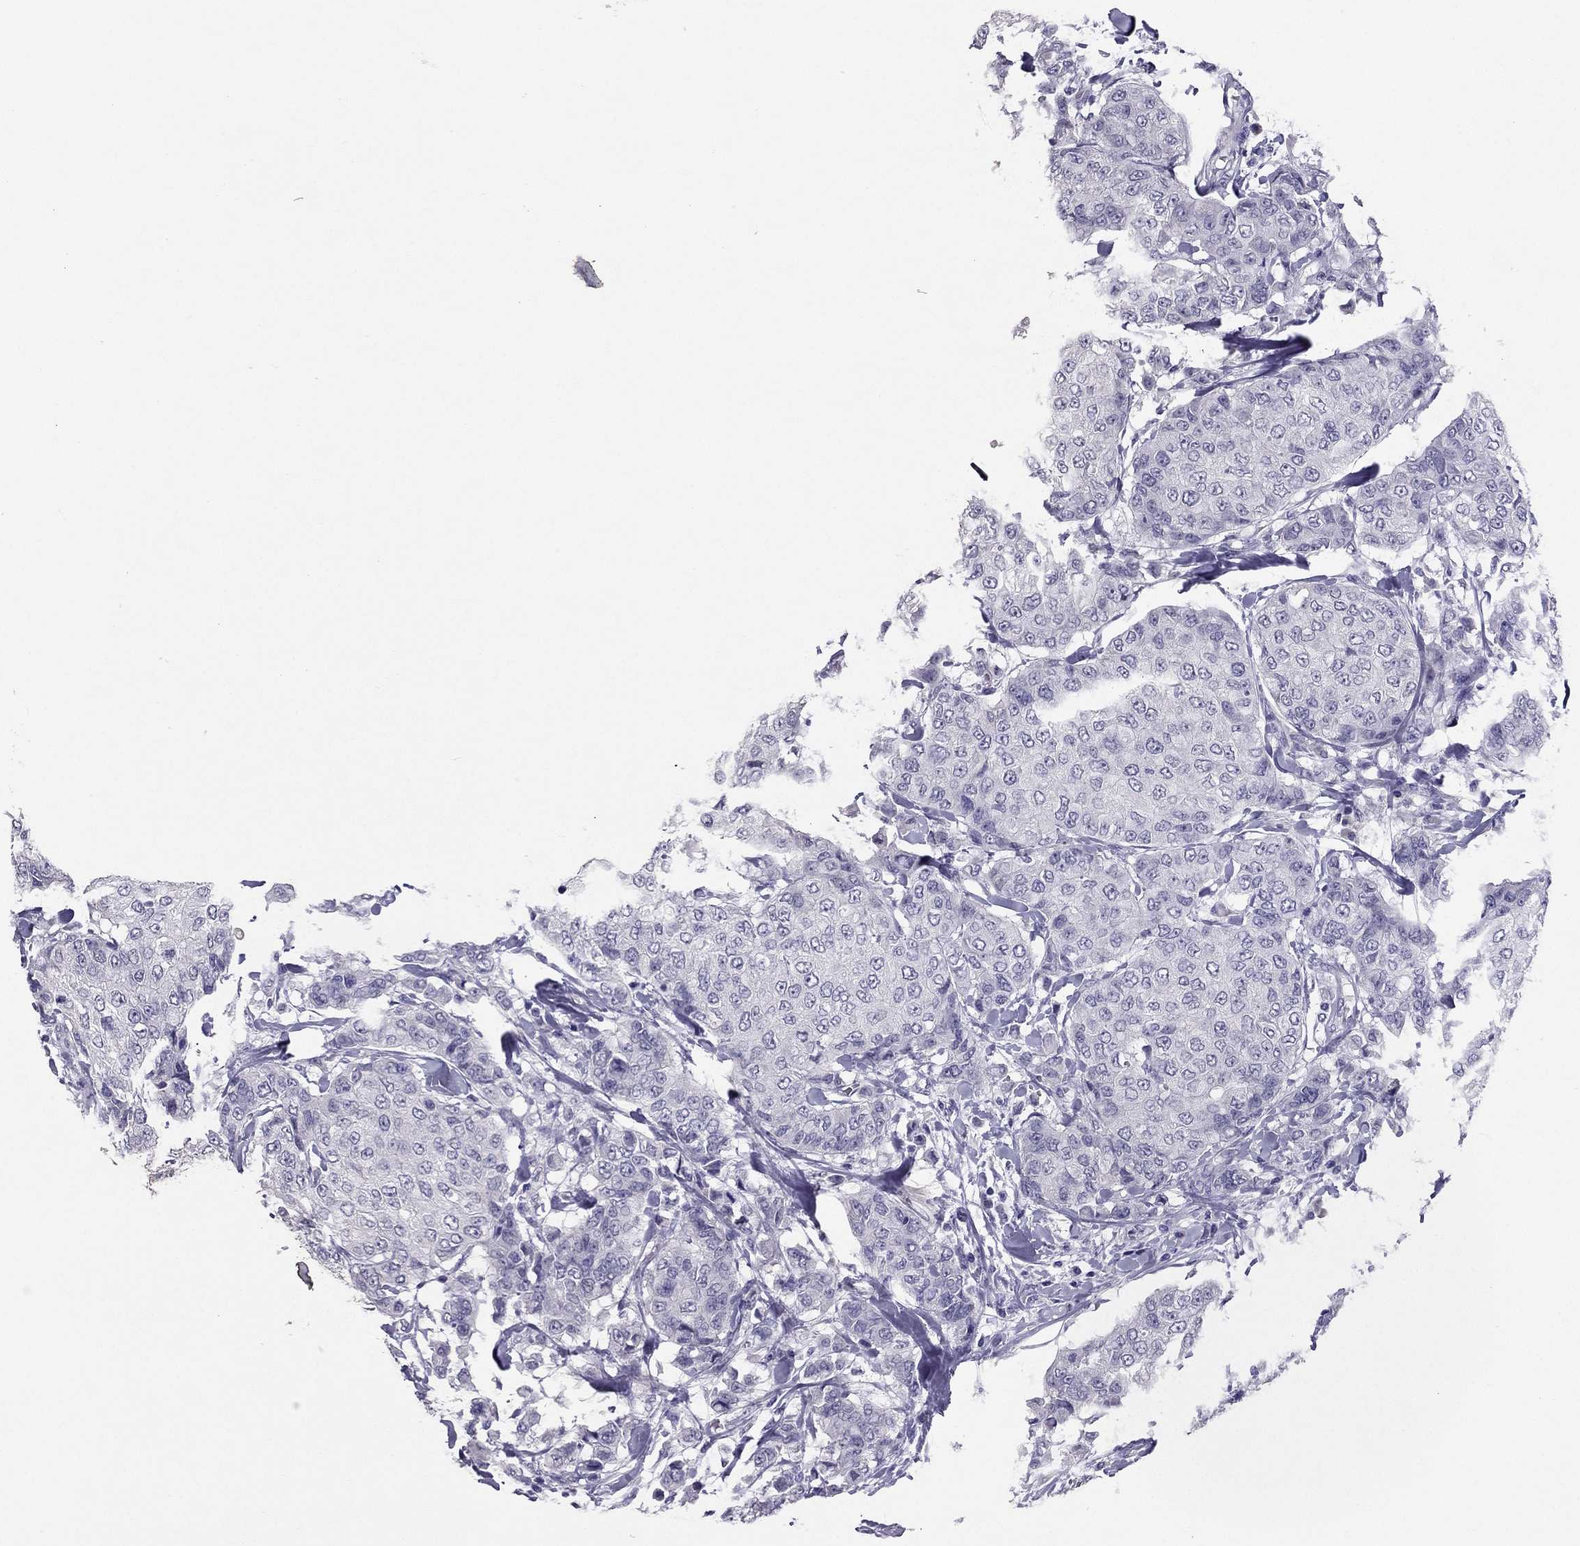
{"staining": {"intensity": "negative", "quantity": "none", "location": "none"}, "tissue": "breast cancer", "cell_type": "Tumor cells", "image_type": "cancer", "snomed": [{"axis": "morphology", "description": "Duct carcinoma"}, {"axis": "topography", "description": "Breast"}], "caption": "Immunohistochemical staining of human breast invasive ductal carcinoma reveals no significant expression in tumor cells.", "gene": "RHO", "patient": {"sex": "female", "age": 27}}